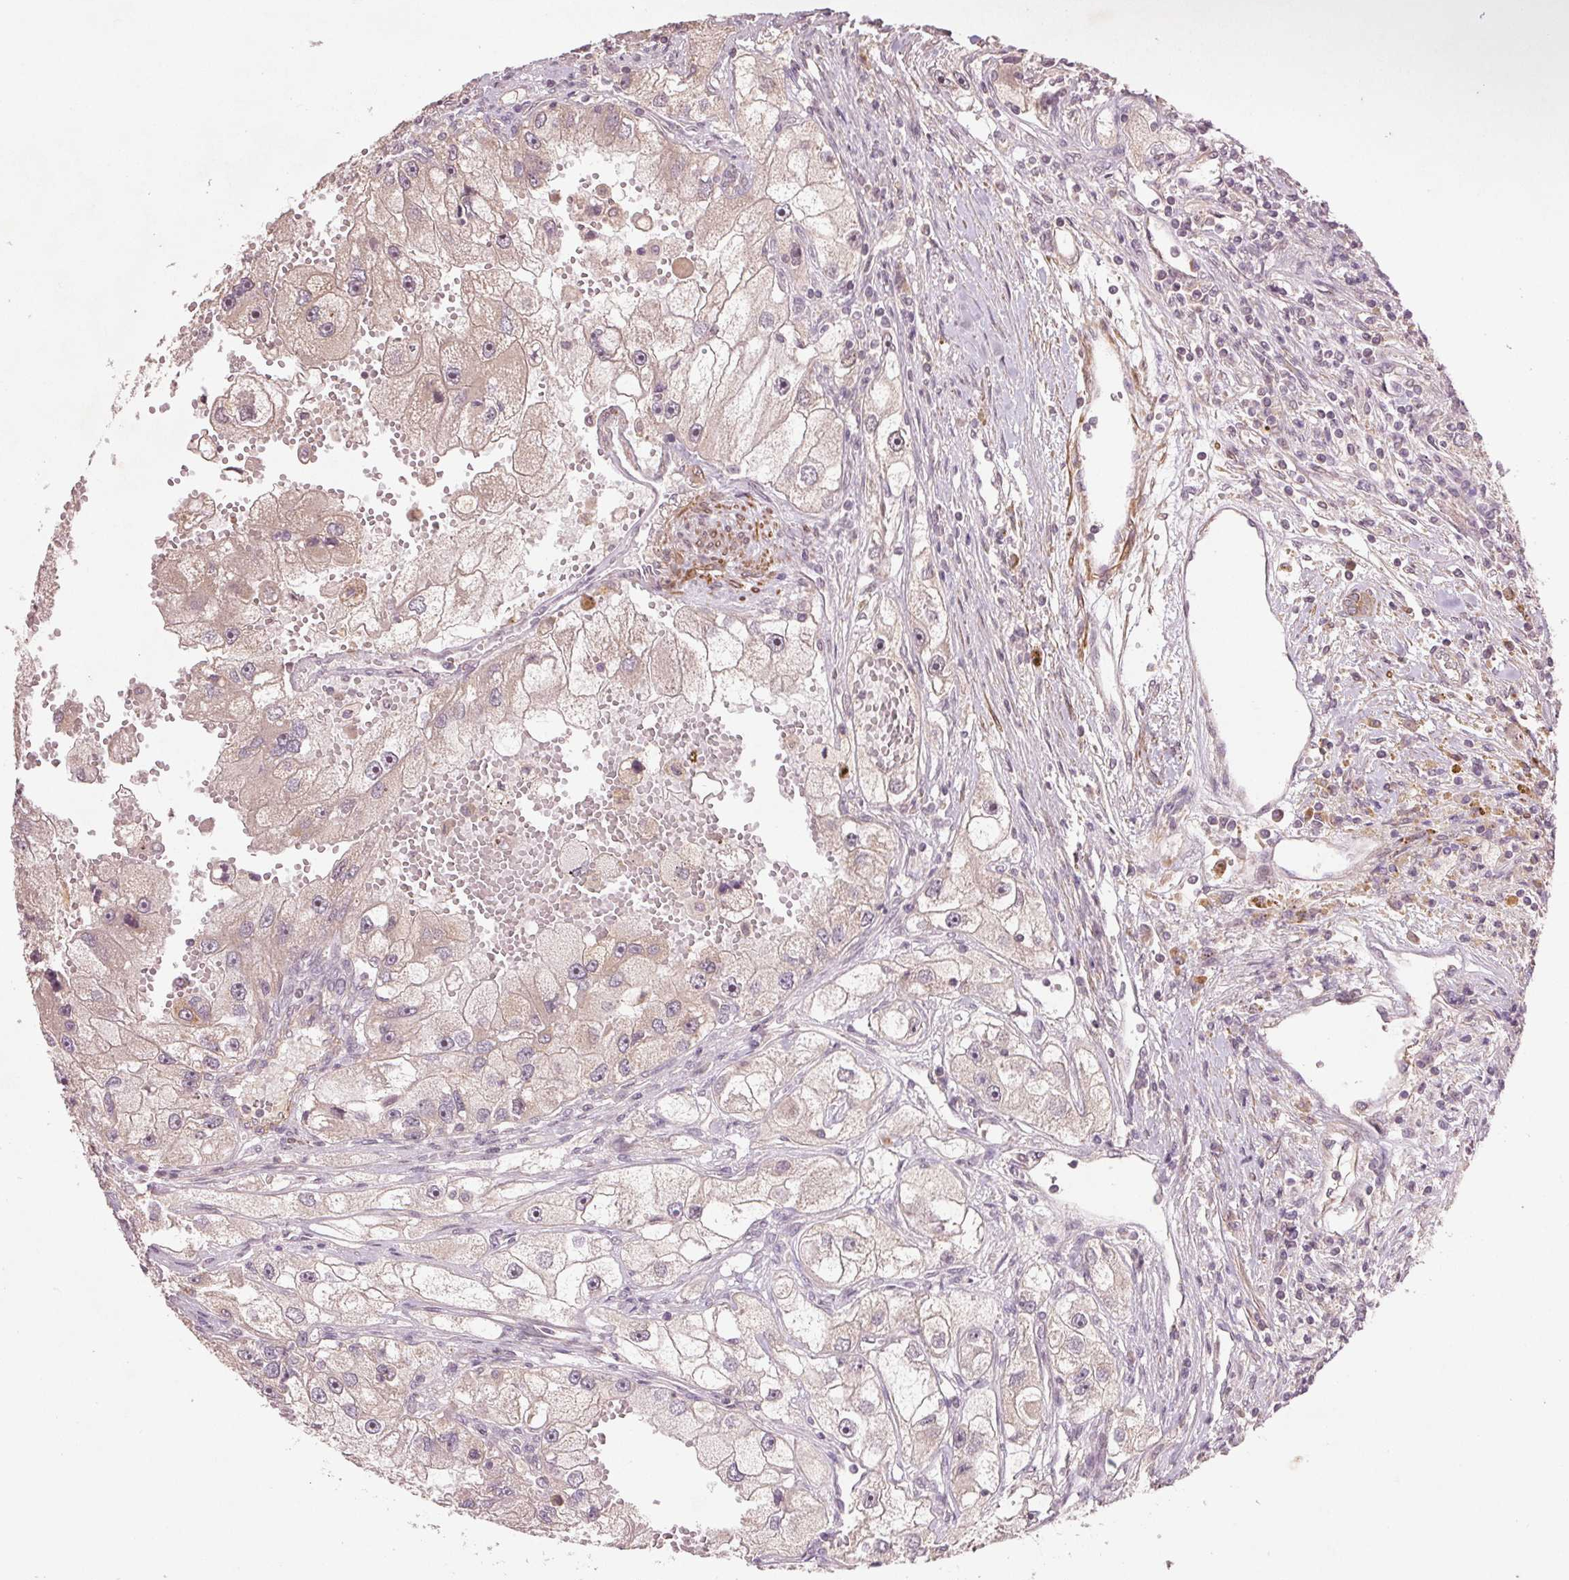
{"staining": {"intensity": "weak", "quantity": "<25%", "location": "cytoplasmic/membranous"}, "tissue": "renal cancer", "cell_type": "Tumor cells", "image_type": "cancer", "snomed": [{"axis": "morphology", "description": "Adenocarcinoma, NOS"}, {"axis": "topography", "description": "Kidney"}], "caption": "High power microscopy photomicrograph of an immunohistochemistry (IHC) image of renal adenocarcinoma, revealing no significant staining in tumor cells.", "gene": "SMLR1", "patient": {"sex": "male", "age": 63}}